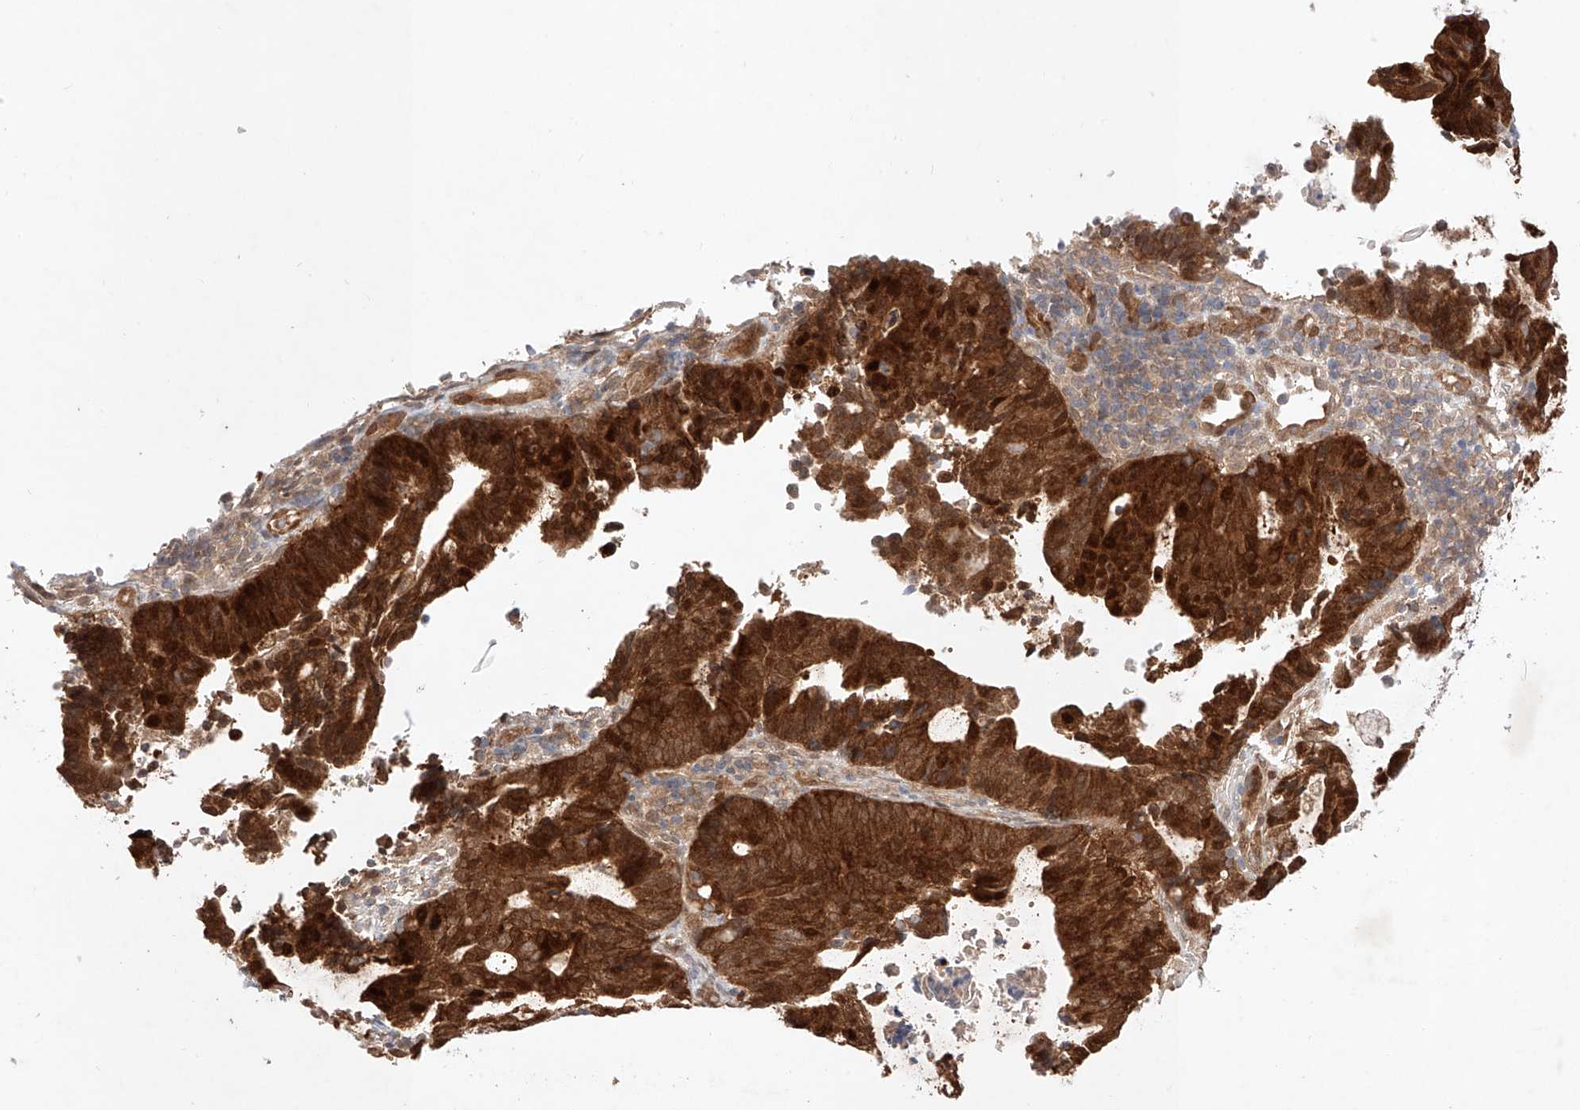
{"staining": {"intensity": "strong", "quantity": "25%-75%", "location": "cytoplasmic/membranous,nuclear"}, "tissue": "endometrial cancer", "cell_type": "Tumor cells", "image_type": "cancer", "snomed": [{"axis": "morphology", "description": "Adenocarcinoma, NOS"}, {"axis": "topography", "description": "Uterus"}], "caption": "Tumor cells demonstrate high levels of strong cytoplasmic/membranous and nuclear positivity in about 25%-75% of cells in endometrial adenocarcinoma. The staining was performed using DAB, with brown indicating positive protein expression. Nuclei are stained blue with hematoxylin.", "gene": "ZNF124", "patient": {"sex": "female", "age": 83}}